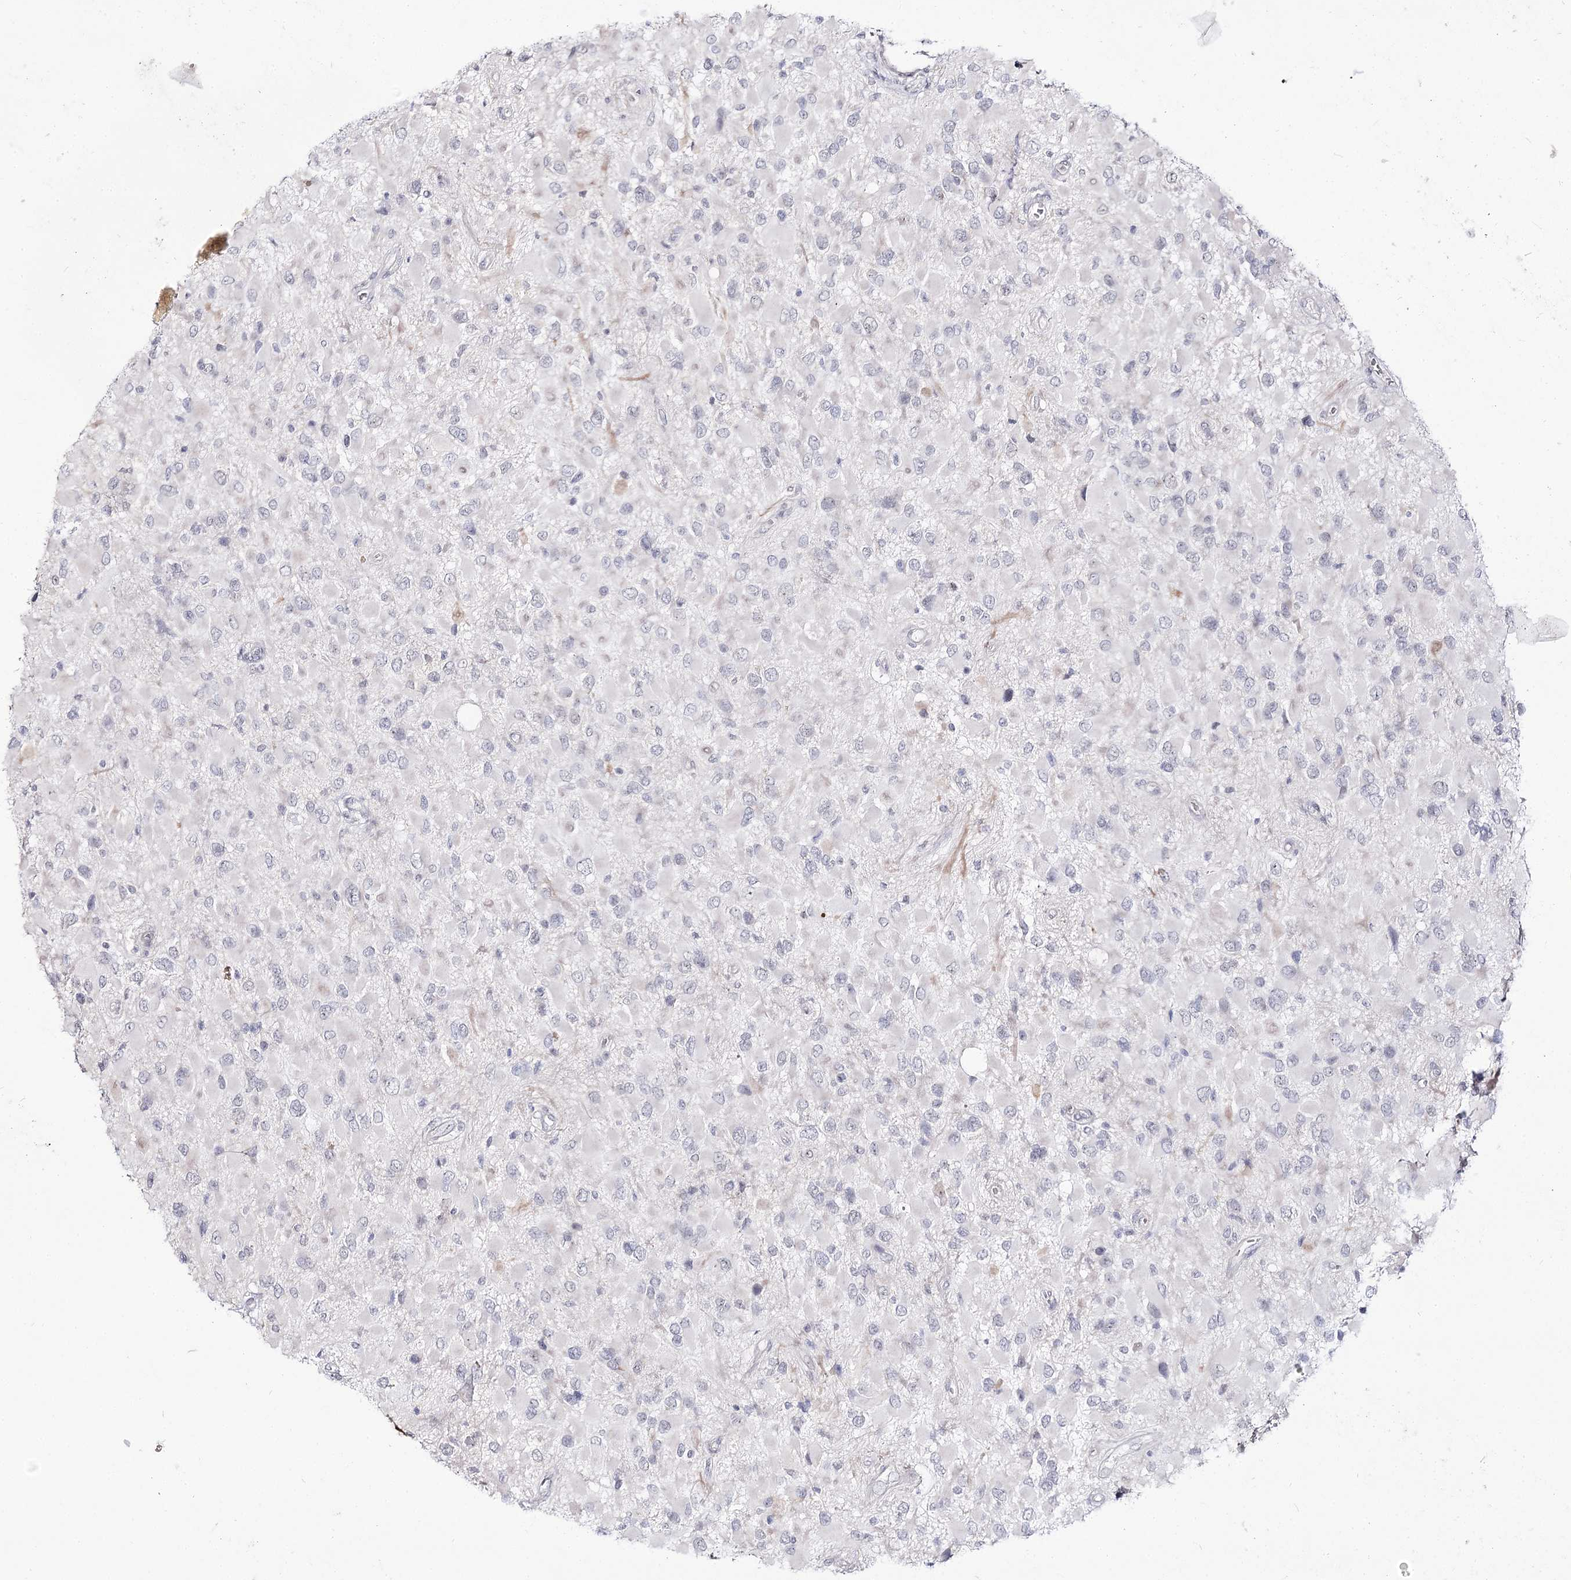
{"staining": {"intensity": "negative", "quantity": "none", "location": "none"}, "tissue": "glioma", "cell_type": "Tumor cells", "image_type": "cancer", "snomed": [{"axis": "morphology", "description": "Glioma, malignant, High grade"}, {"axis": "topography", "description": "Brain"}], "caption": "The micrograph shows no staining of tumor cells in glioma.", "gene": "RRP9", "patient": {"sex": "male", "age": 53}}